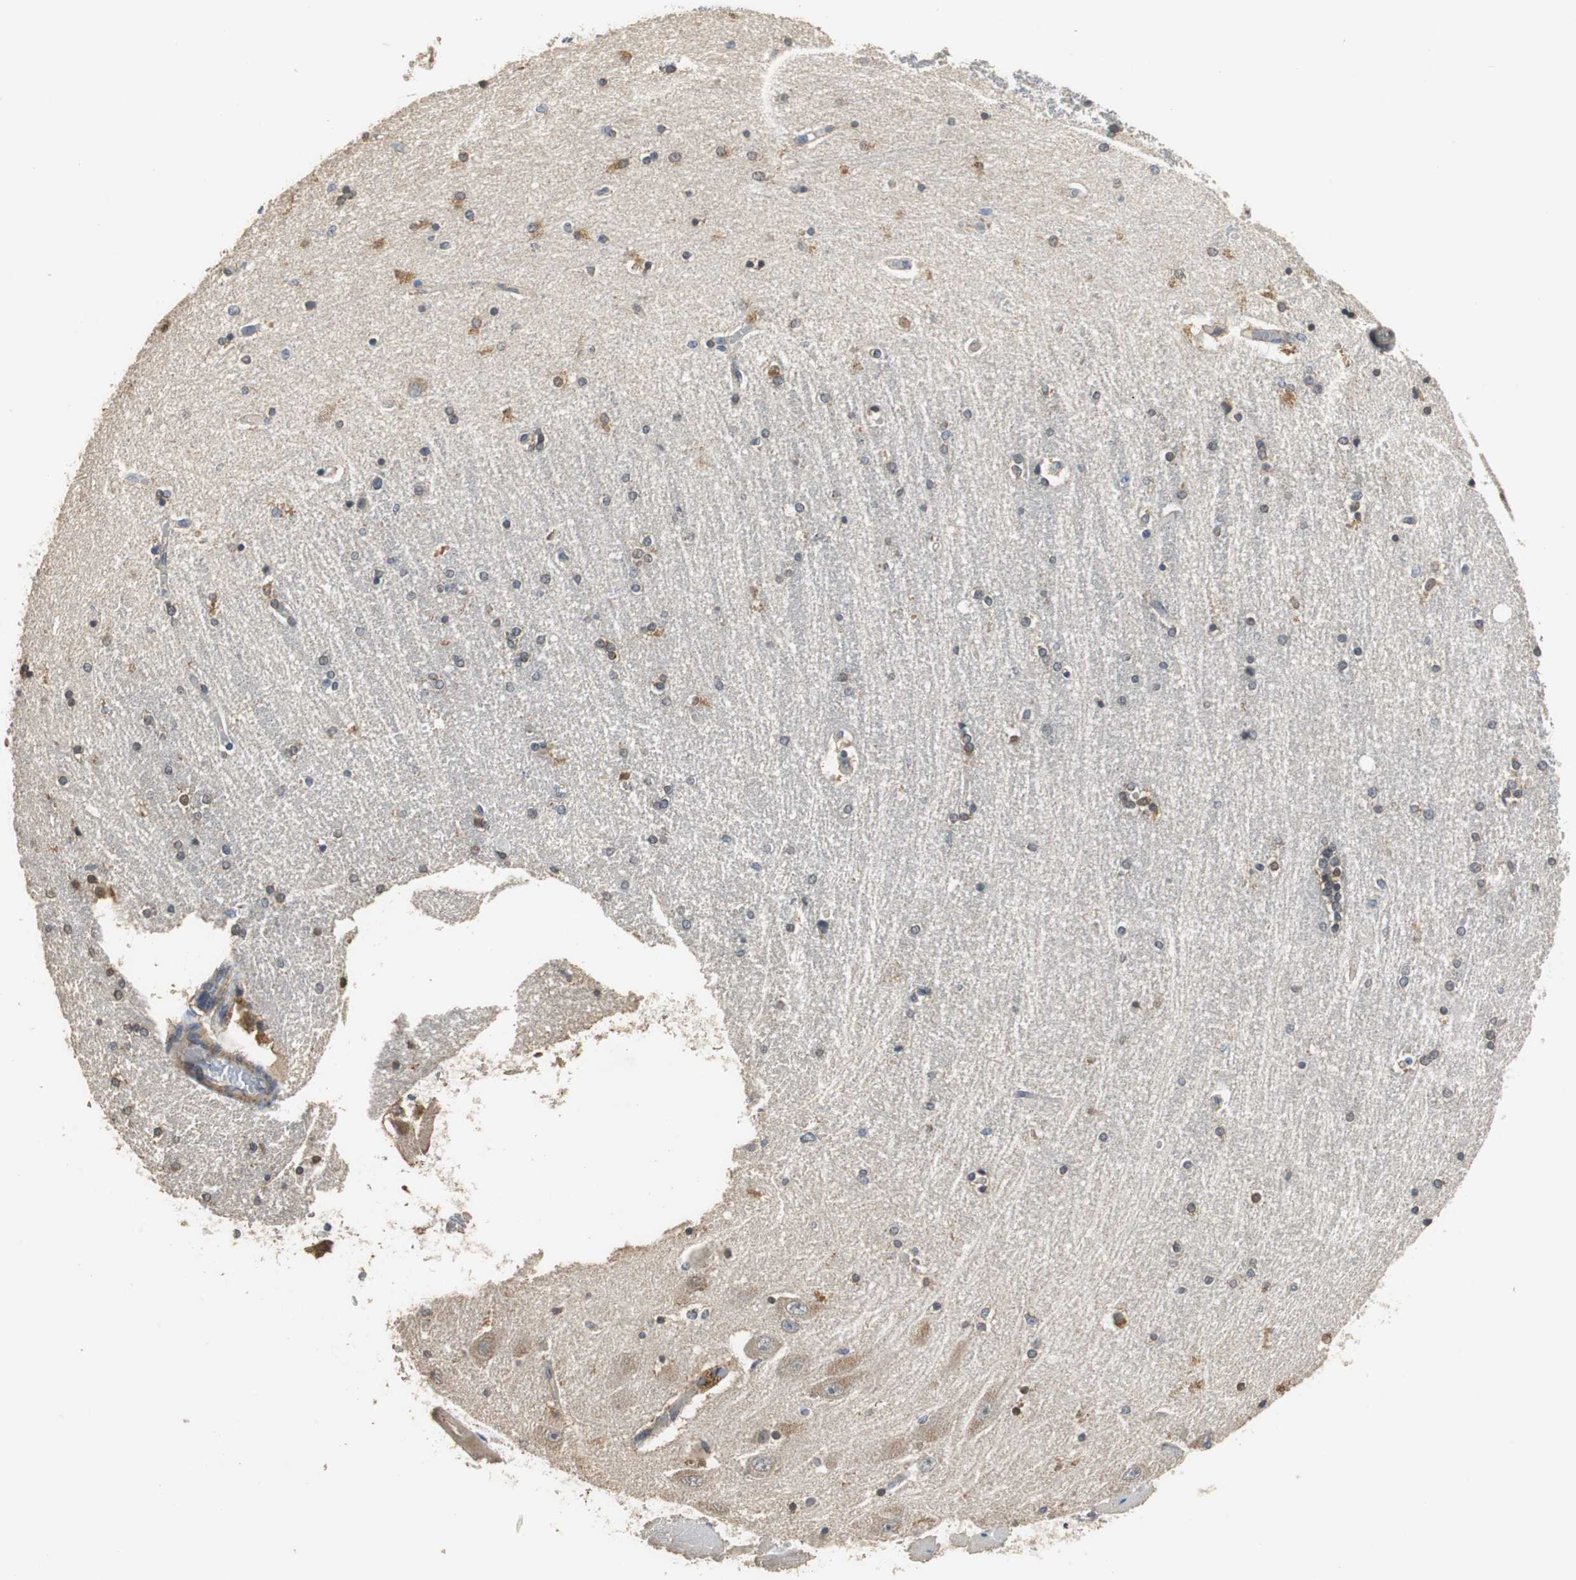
{"staining": {"intensity": "moderate", "quantity": "<25%", "location": "cytoplasmic/membranous"}, "tissue": "hippocampus", "cell_type": "Glial cells", "image_type": "normal", "snomed": [{"axis": "morphology", "description": "Normal tissue, NOS"}, {"axis": "topography", "description": "Hippocampus"}], "caption": "The immunohistochemical stain labels moderate cytoplasmic/membranous staining in glial cells of benign hippocampus.", "gene": "HMGCL", "patient": {"sex": "female", "age": 54}}